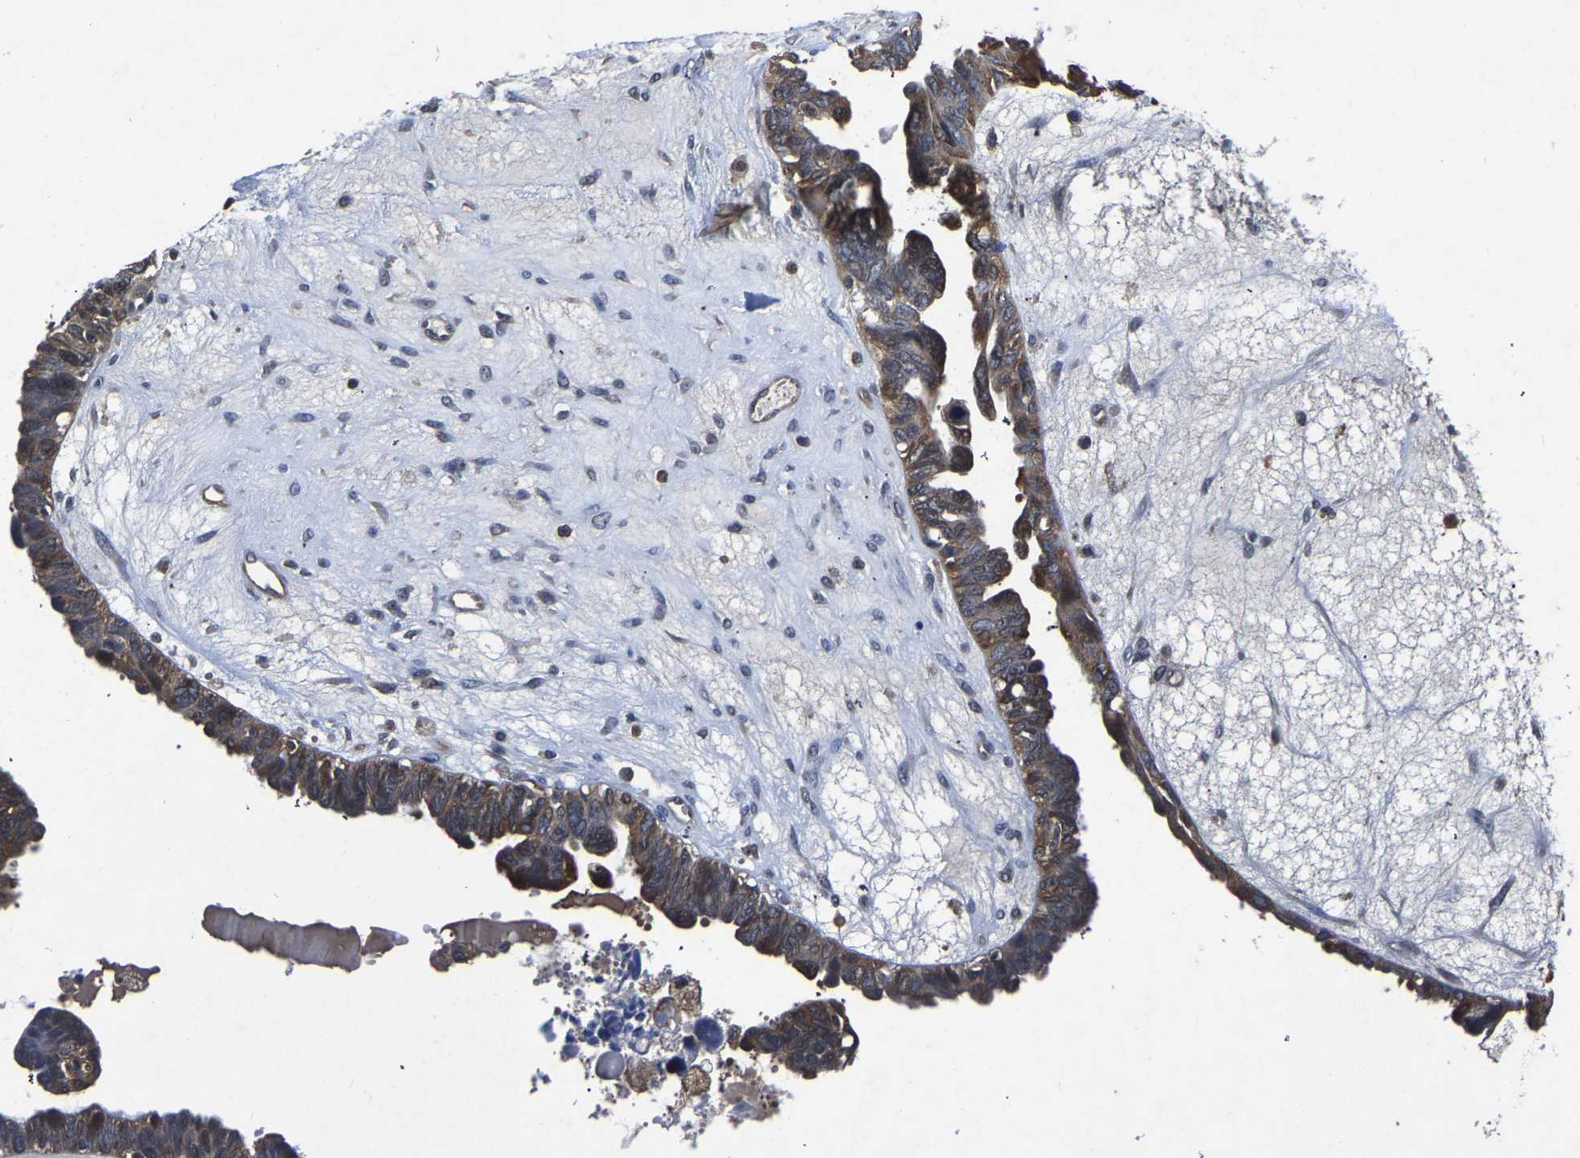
{"staining": {"intensity": "moderate", "quantity": ">75%", "location": "cytoplasmic/membranous"}, "tissue": "ovarian cancer", "cell_type": "Tumor cells", "image_type": "cancer", "snomed": [{"axis": "morphology", "description": "Cystadenocarcinoma, serous, NOS"}, {"axis": "topography", "description": "Ovary"}], "caption": "Moderate cytoplasmic/membranous staining for a protein is identified in about >75% of tumor cells of serous cystadenocarcinoma (ovarian) using immunohistochemistry.", "gene": "FGD5", "patient": {"sex": "female", "age": 79}}